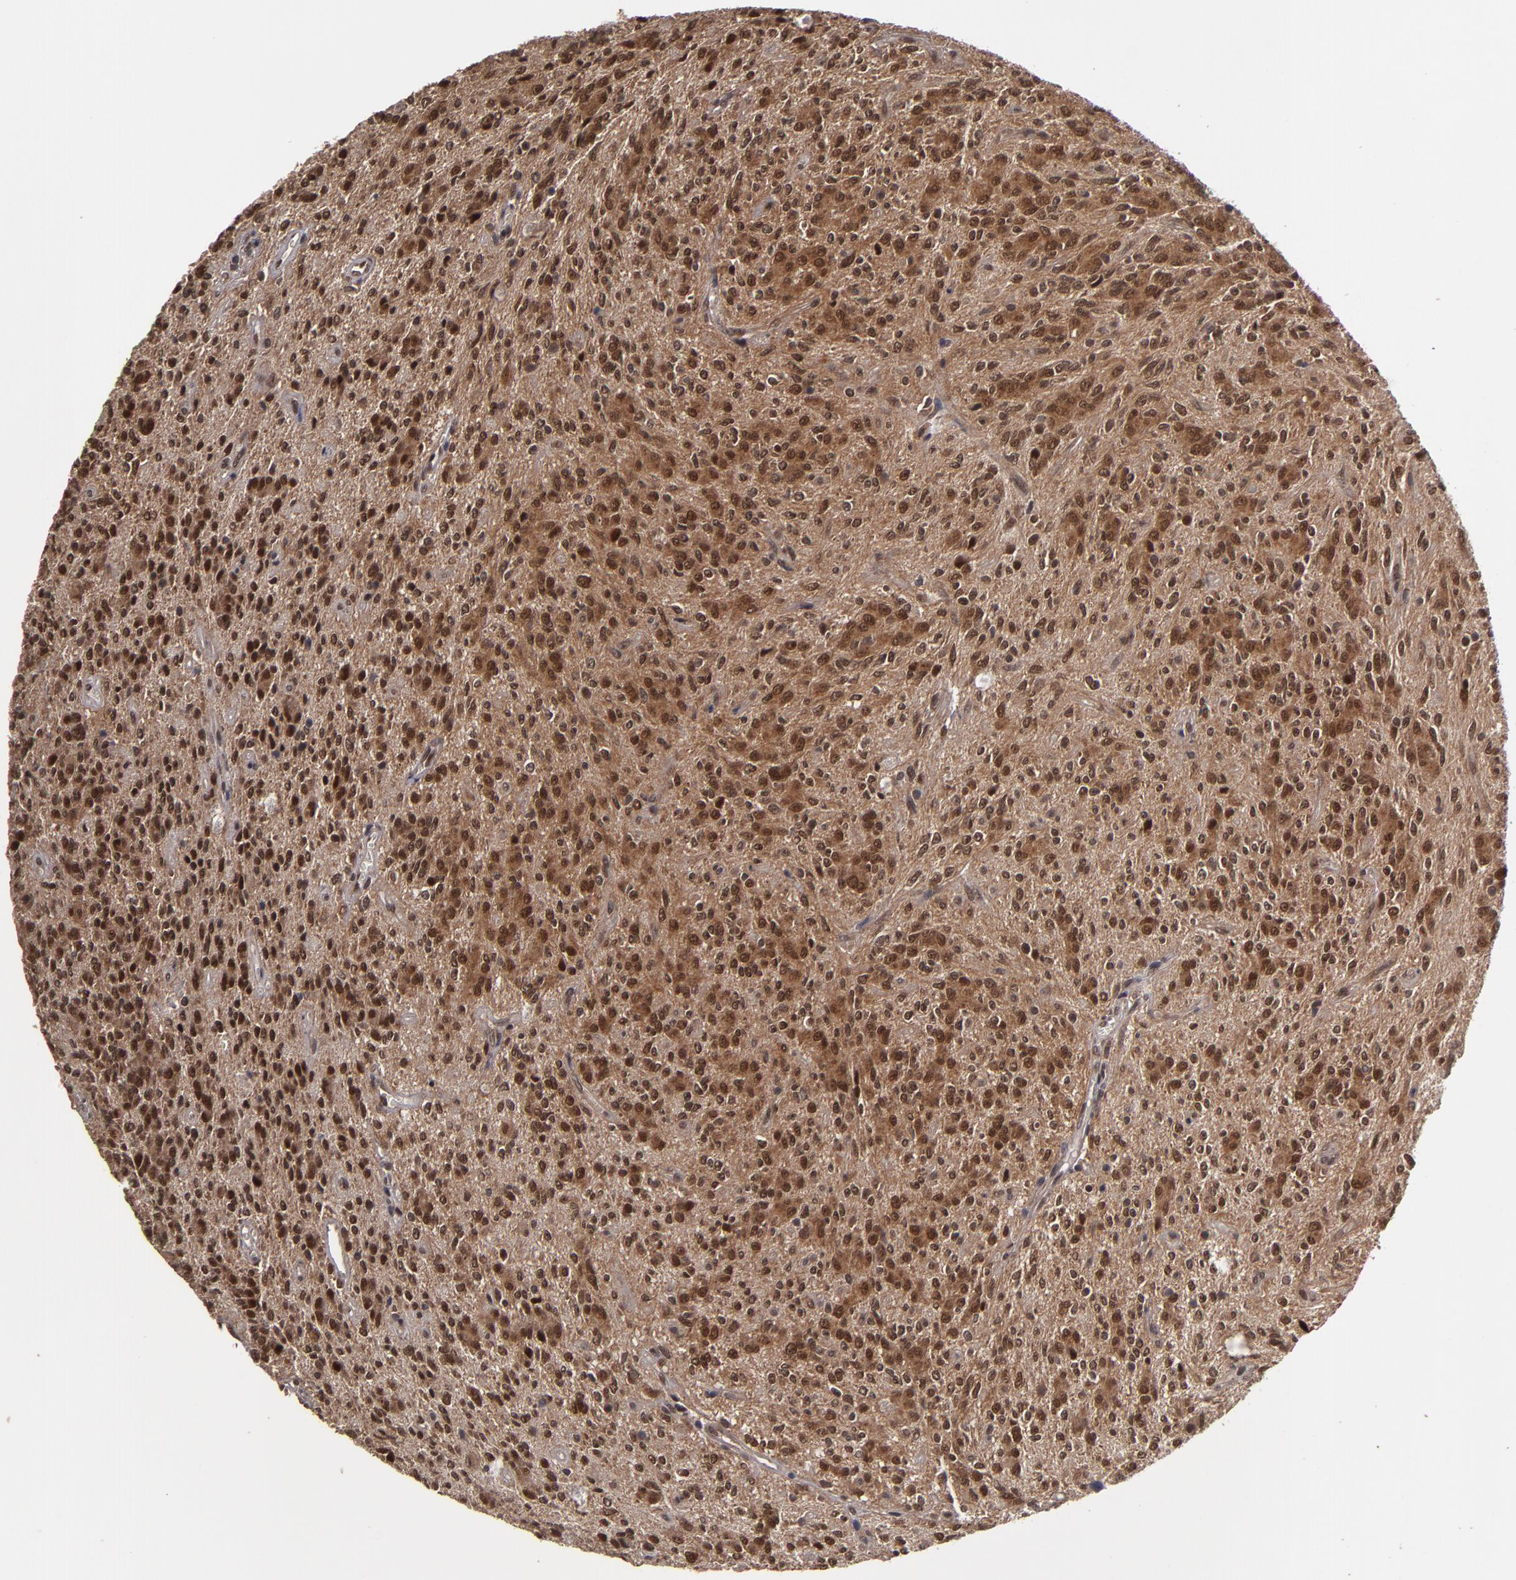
{"staining": {"intensity": "moderate", "quantity": ">75%", "location": "cytoplasmic/membranous,nuclear"}, "tissue": "glioma", "cell_type": "Tumor cells", "image_type": "cancer", "snomed": [{"axis": "morphology", "description": "Glioma, malignant, Low grade"}, {"axis": "topography", "description": "Brain"}], "caption": "Immunohistochemical staining of malignant glioma (low-grade) demonstrates medium levels of moderate cytoplasmic/membranous and nuclear protein positivity in approximately >75% of tumor cells.", "gene": "CUL5", "patient": {"sex": "female", "age": 15}}